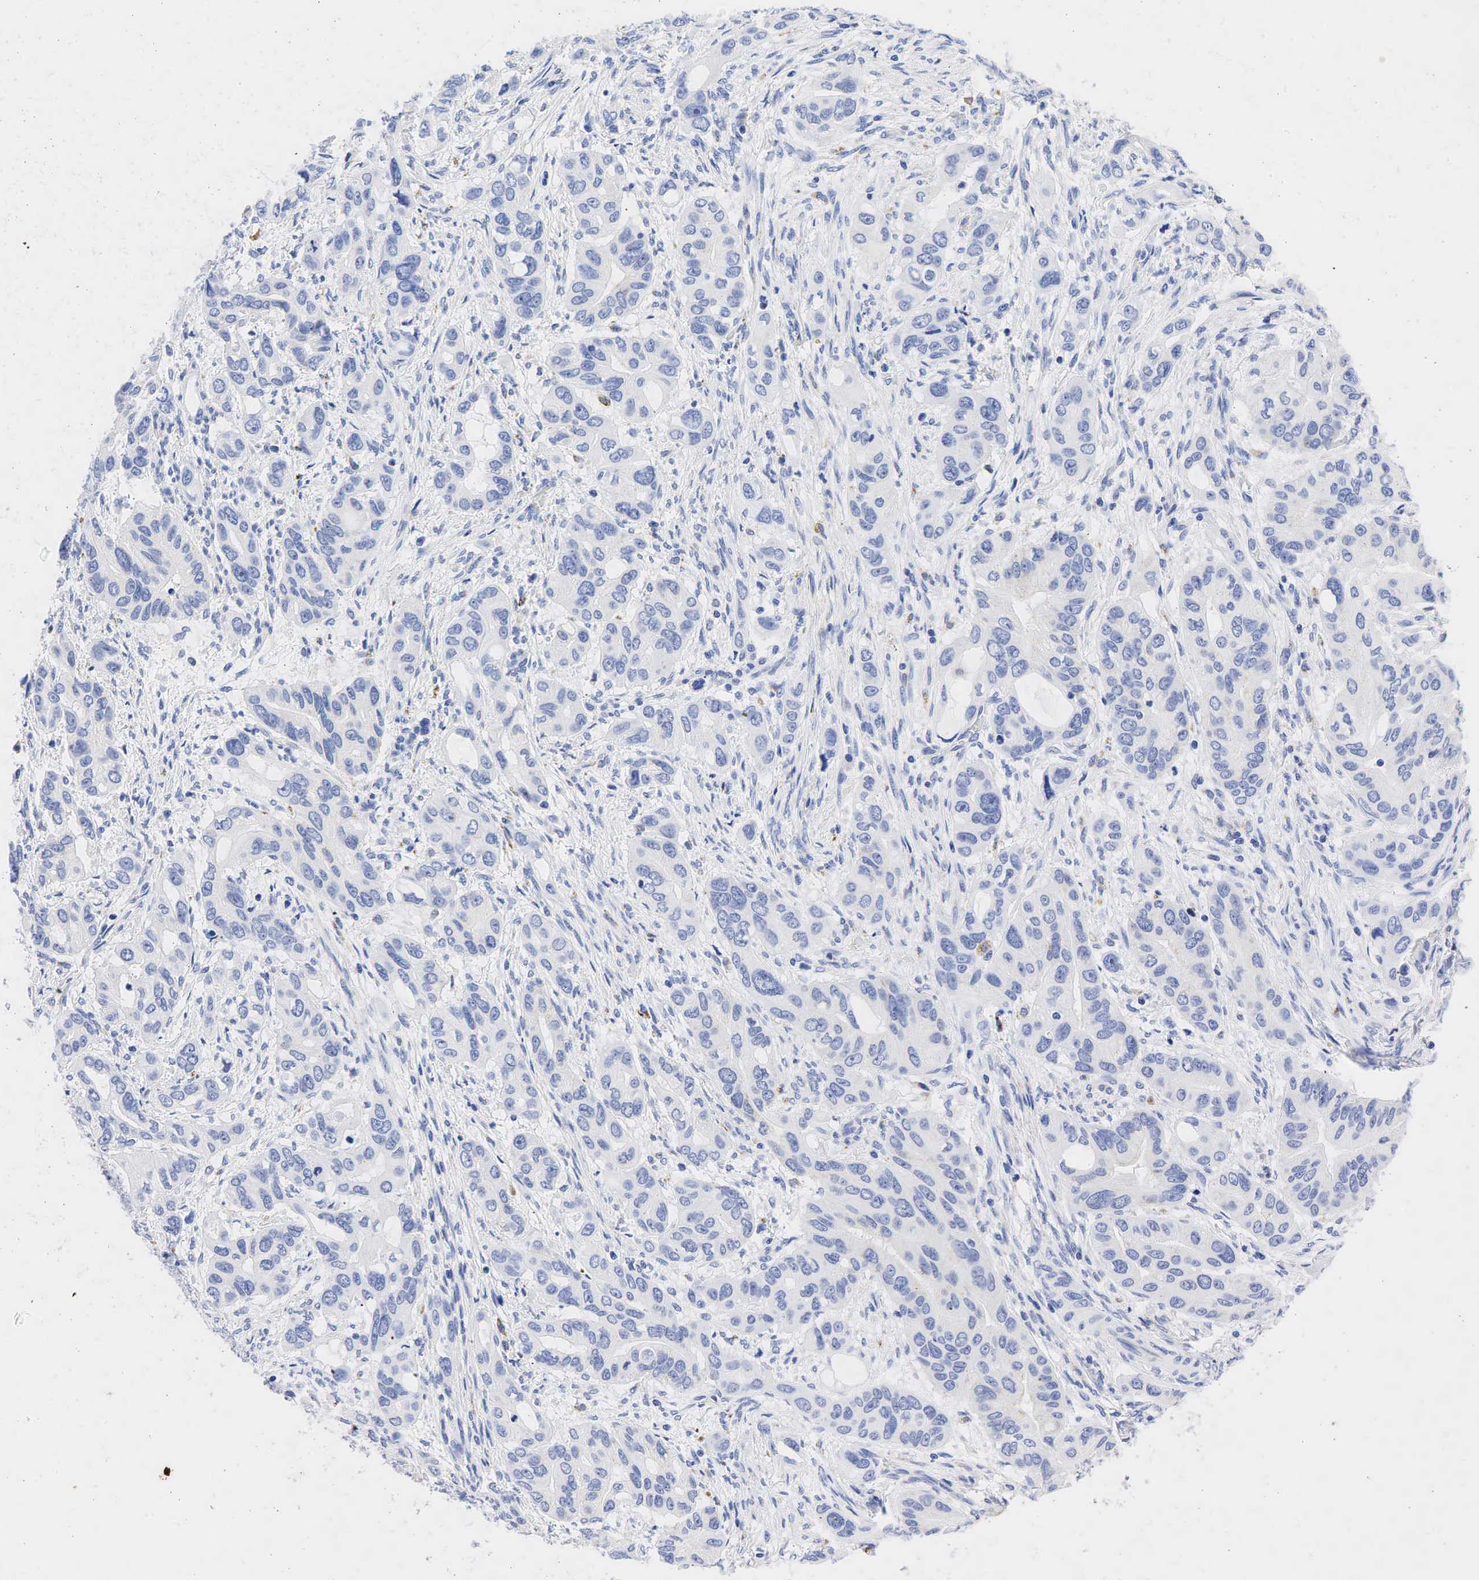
{"staining": {"intensity": "negative", "quantity": "none", "location": "none"}, "tissue": "stomach cancer", "cell_type": "Tumor cells", "image_type": "cancer", "snomed": [{"axis": "morphology", "description": "Adenocarcinoma, NOS"}, {"axis": "topography", "description": "Stomach, upper"}], "caption": "Immunohistochemical staining of stomach cancer (adenocarcinoma) displays no significant expression in tumor cells.", "gene": "SYP", "patient": {"sex": "male", "age": 47}}